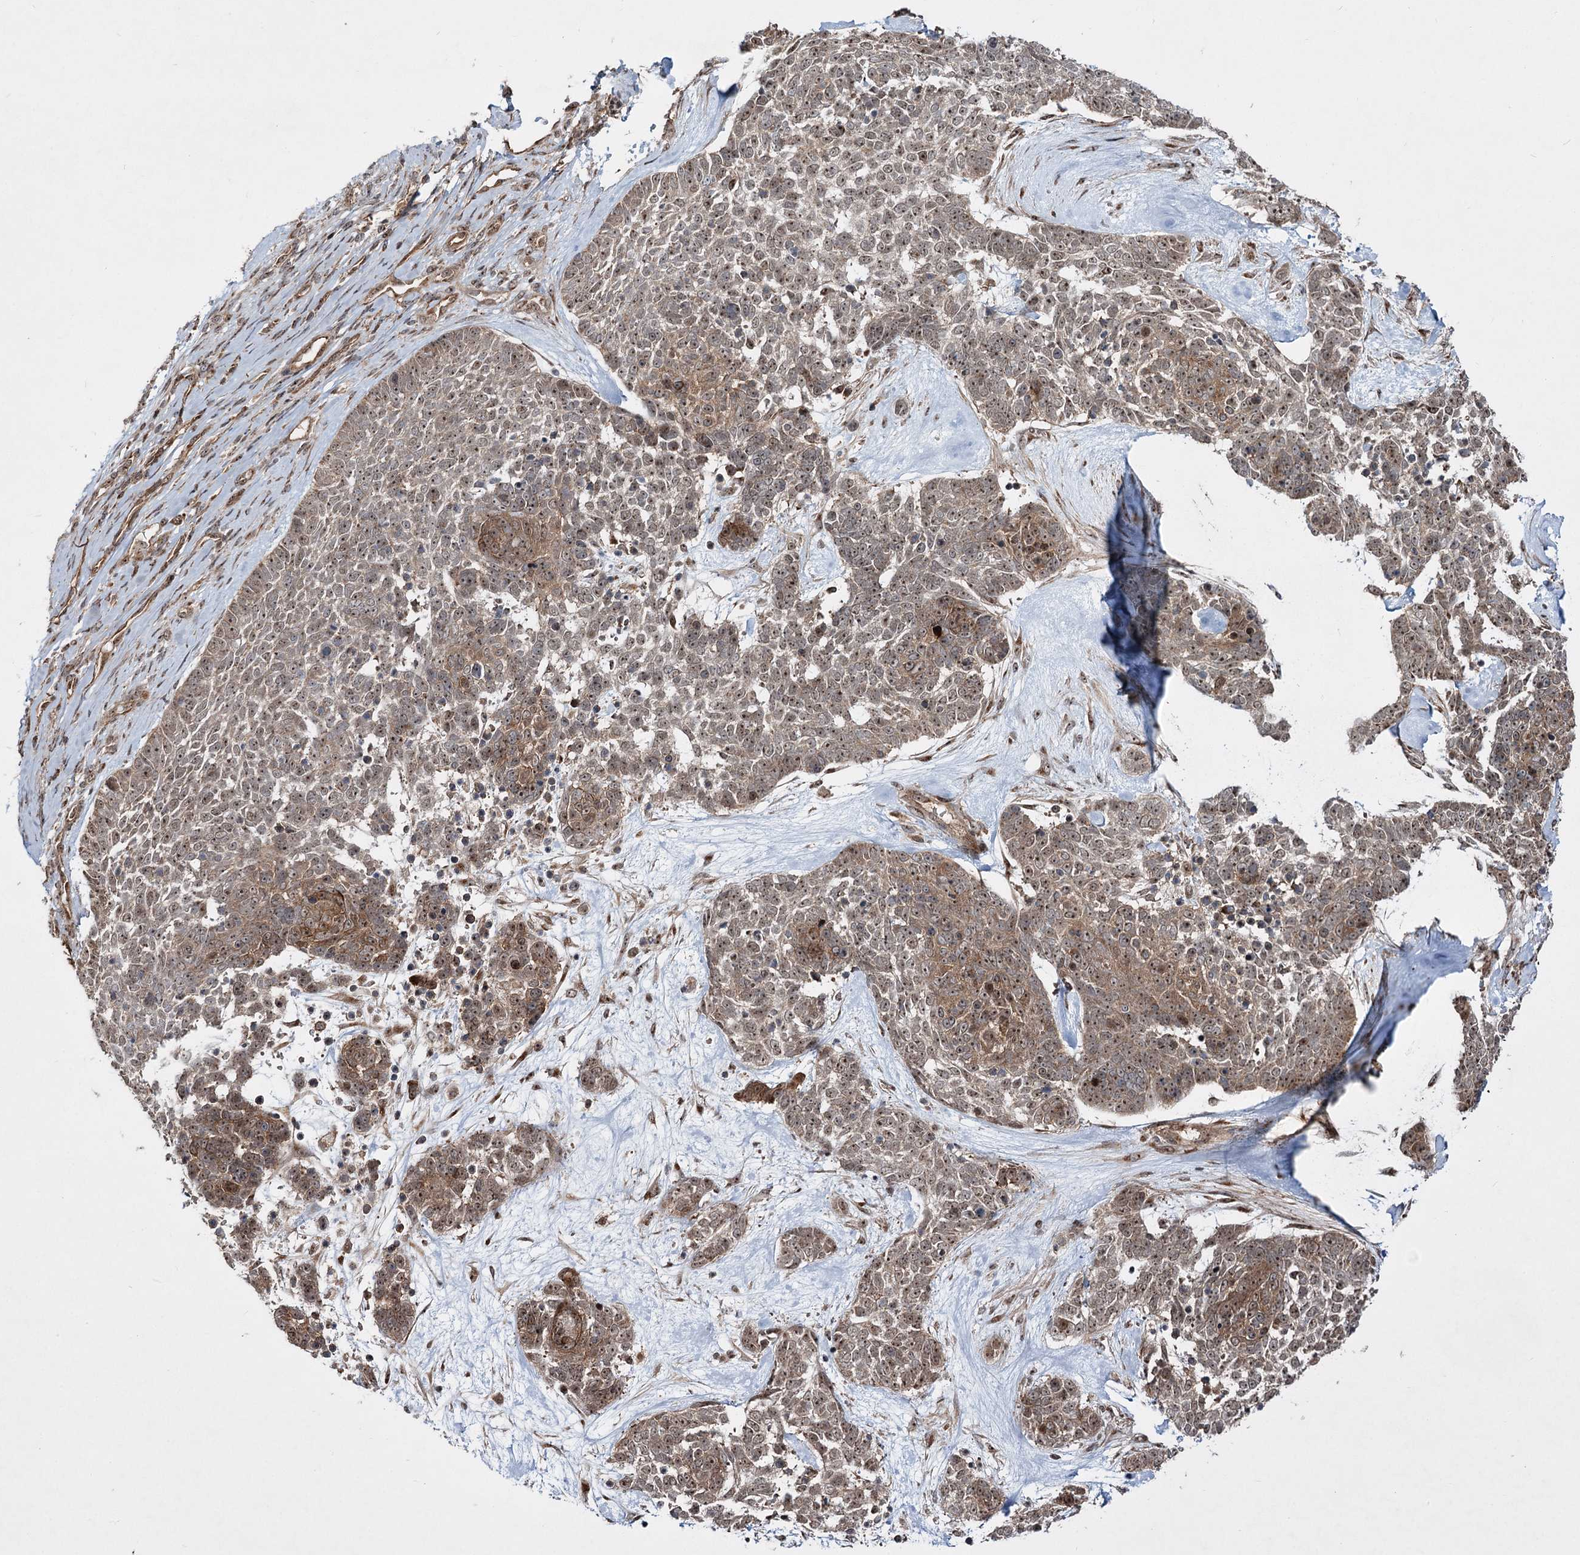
{"staining": {"intensity": "moderate", "quantity": ">75%", "location": "cytoplasmic/membranous,nuclear"}, "tissue": "skin cancer", "cell_type": "Tumor cells", "image_type": "cancer", "snomed": [{"axis": "morphology", "description": "Basal cell carcinoma"}, {"axis": "topography", "description": "Skin"}], "caption": "The immunohistochemical stain highlights moderate cytoplasmic/membranous and nuclear positivity in tumor cells of skin cancer (basal cell carcinoma) tissue.", "gene": "SERINC5", "patient": {"sex": "female", "age": 81}}